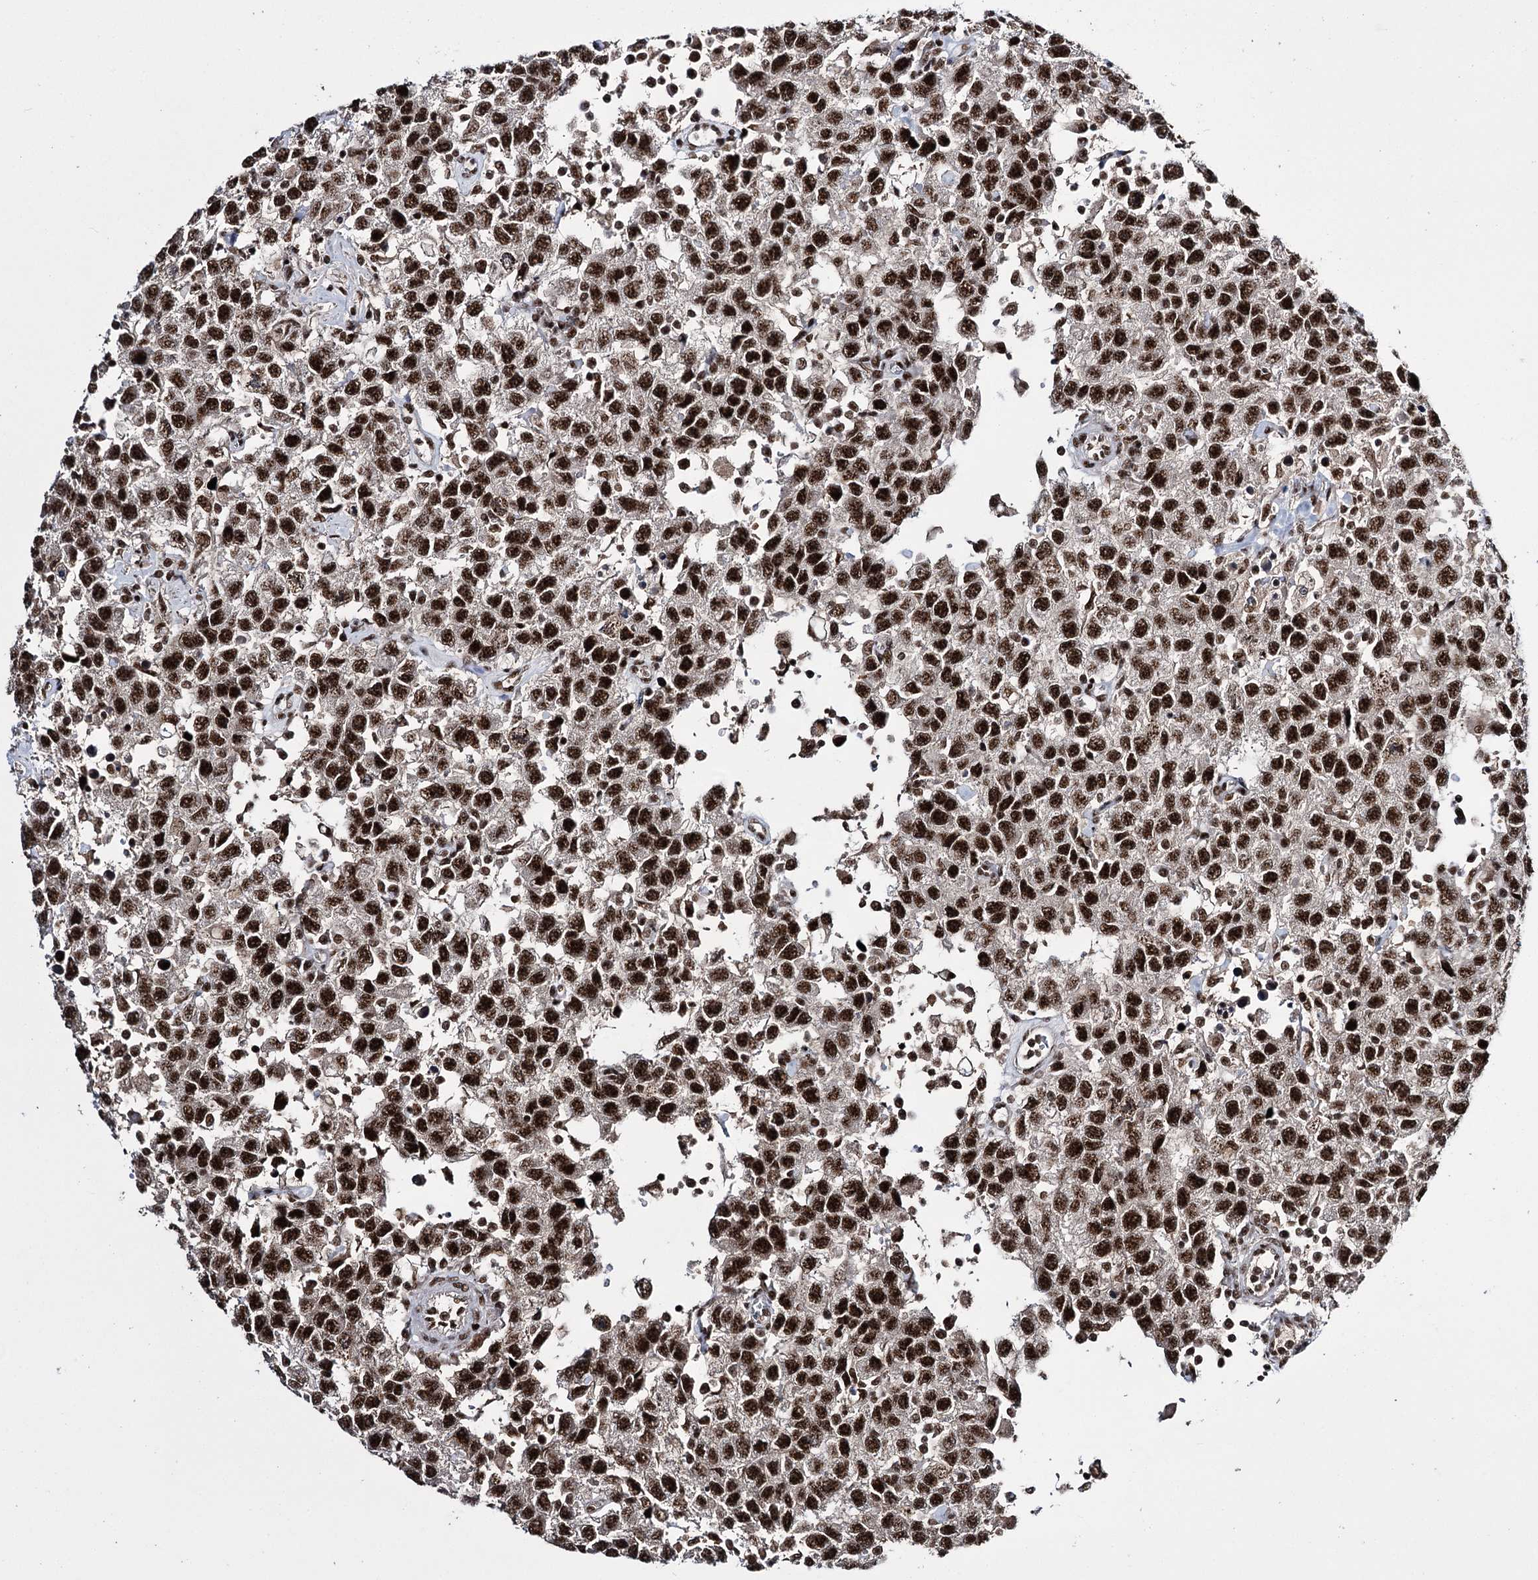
{"staining": {"intensity": "strong", "quantity": ">75%", "location": "nuclear"}, "tissue": "testis cancer", "cell_type": "Tumor cells", "image_type": "cancer", "snomed": [{"axis": "morphology", "description": "Seminoma, NOS"}, {"axis": "topography", "description": "Testis"}], "caption": "About >75% of tumor cells in testis seminoma show strong nuclear protein expression as visualized by brown immunohistochemical staining.", "gene": "PRPF40A", "patient": {"sex": "male", "age": 41}}